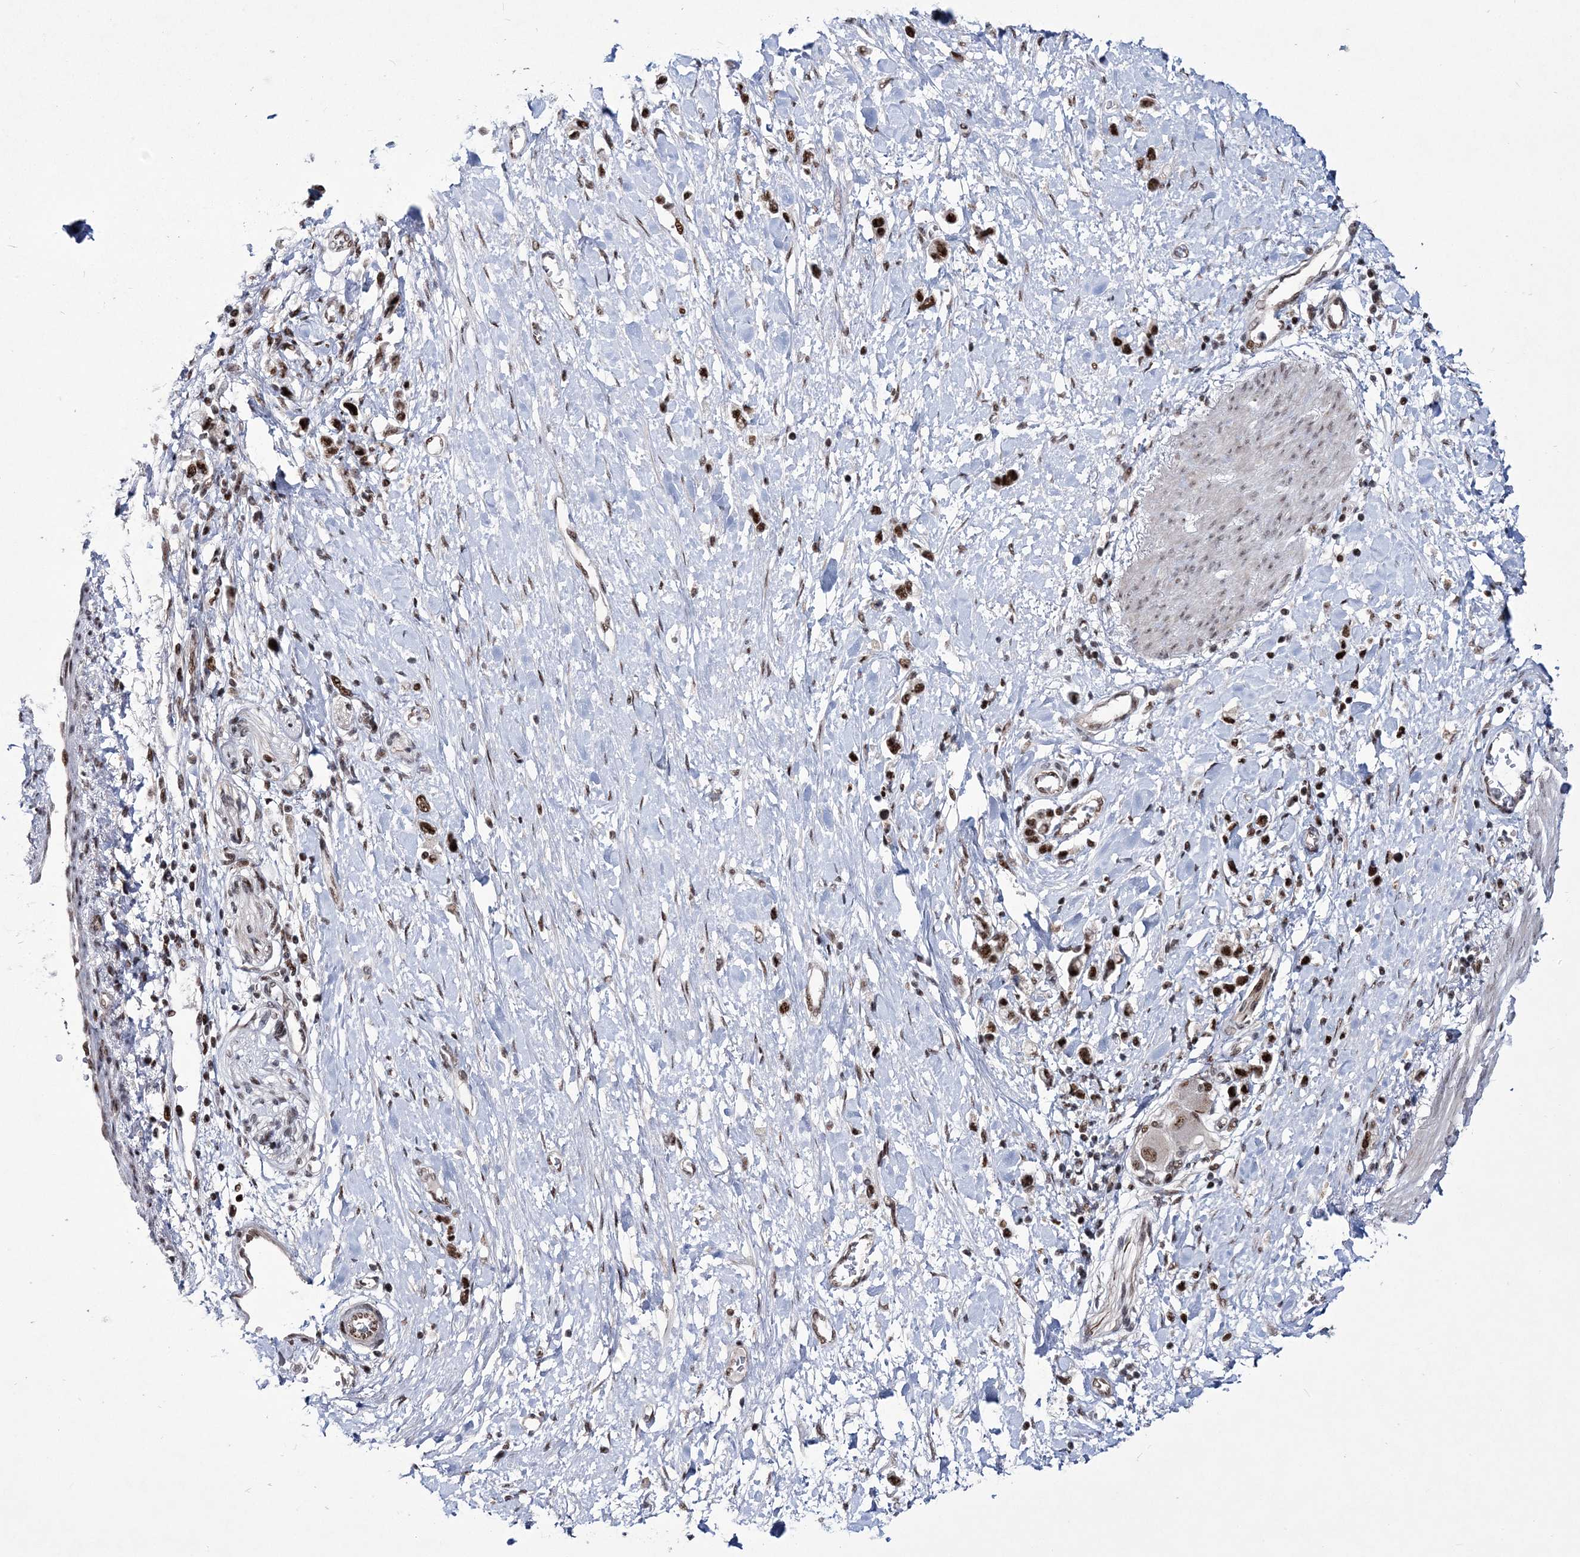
{"staining": {"intensity": "moderate", "quantity": "25%-75%", "location": "nuclear"}, "tissue": "stomach cancer", "cell_type": "Tumor cells", "image_type": "cancer", "snomed": [{"axis": "morphology", "description": "Adenocarcinoma, NOS"}, {"axis": "topography", "description": "Stomach"}], "caption": "DAB (3,3'-diaminobenzidine) immunohistochemical staining of human adenocarcinoma (stomach) shows moderate nuclear protein staining in about 25%-75% of tumor cells. (Brightfield microscopy of DAB IHC at high magnification).", "gene": "TATDN2", "patient": {"sex": "female", "age": 65}}